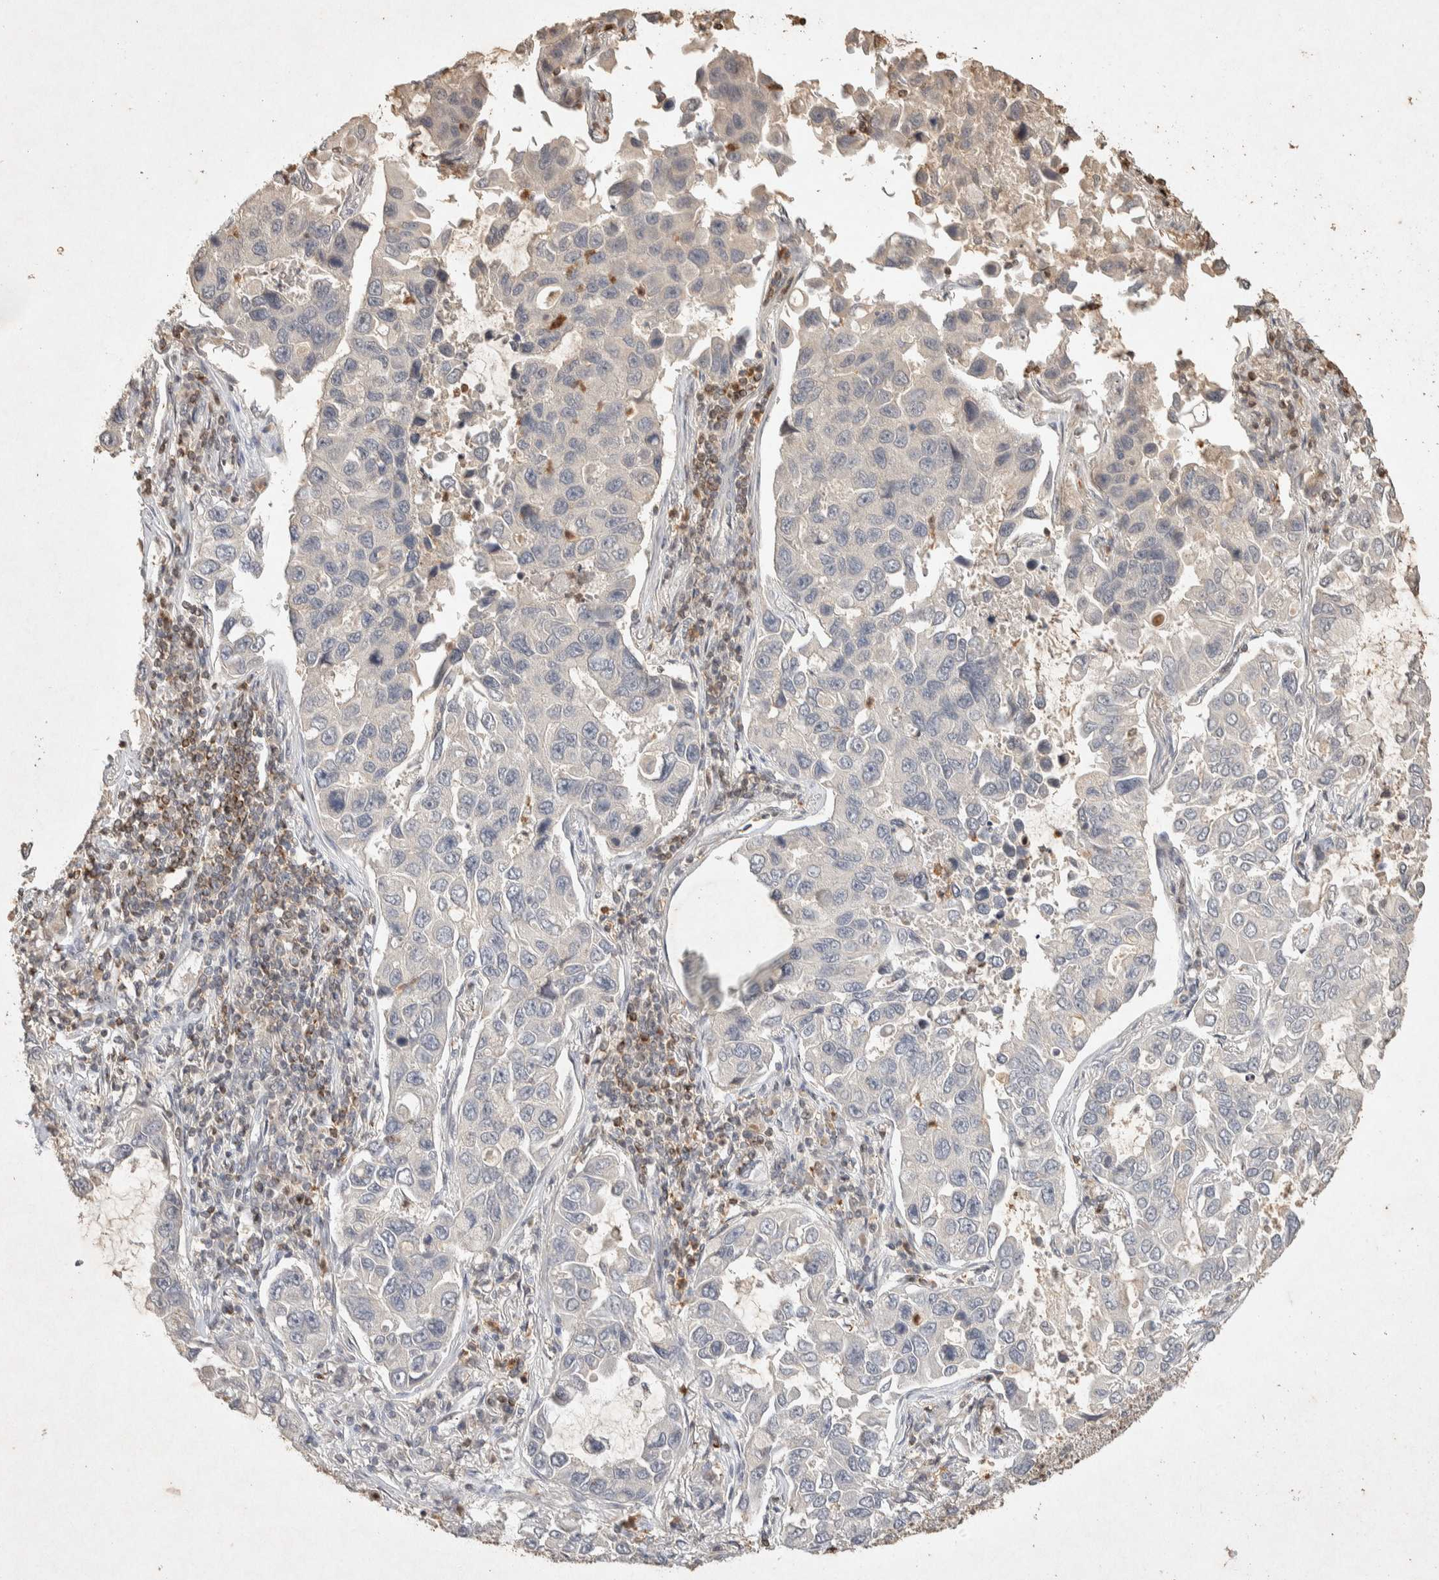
{"staining": {"intensity": "negative", "quantity": "none", "location": "none"}, "tissue": "lung cancer", "cell_type": "Tumor cells", "image_type": "cancer", "snomed": [{"axis": "morphology", "description": "Adenocarcinoma, NOS"}, {"axis": "topography", "description": "Lung"}], "caption": "Photomicrograph shows no protein staining in tumor cells of lung adenocarcinoma tissue.", "gene": "RAC2", "patient": {"sex": "male", "age": 64}}